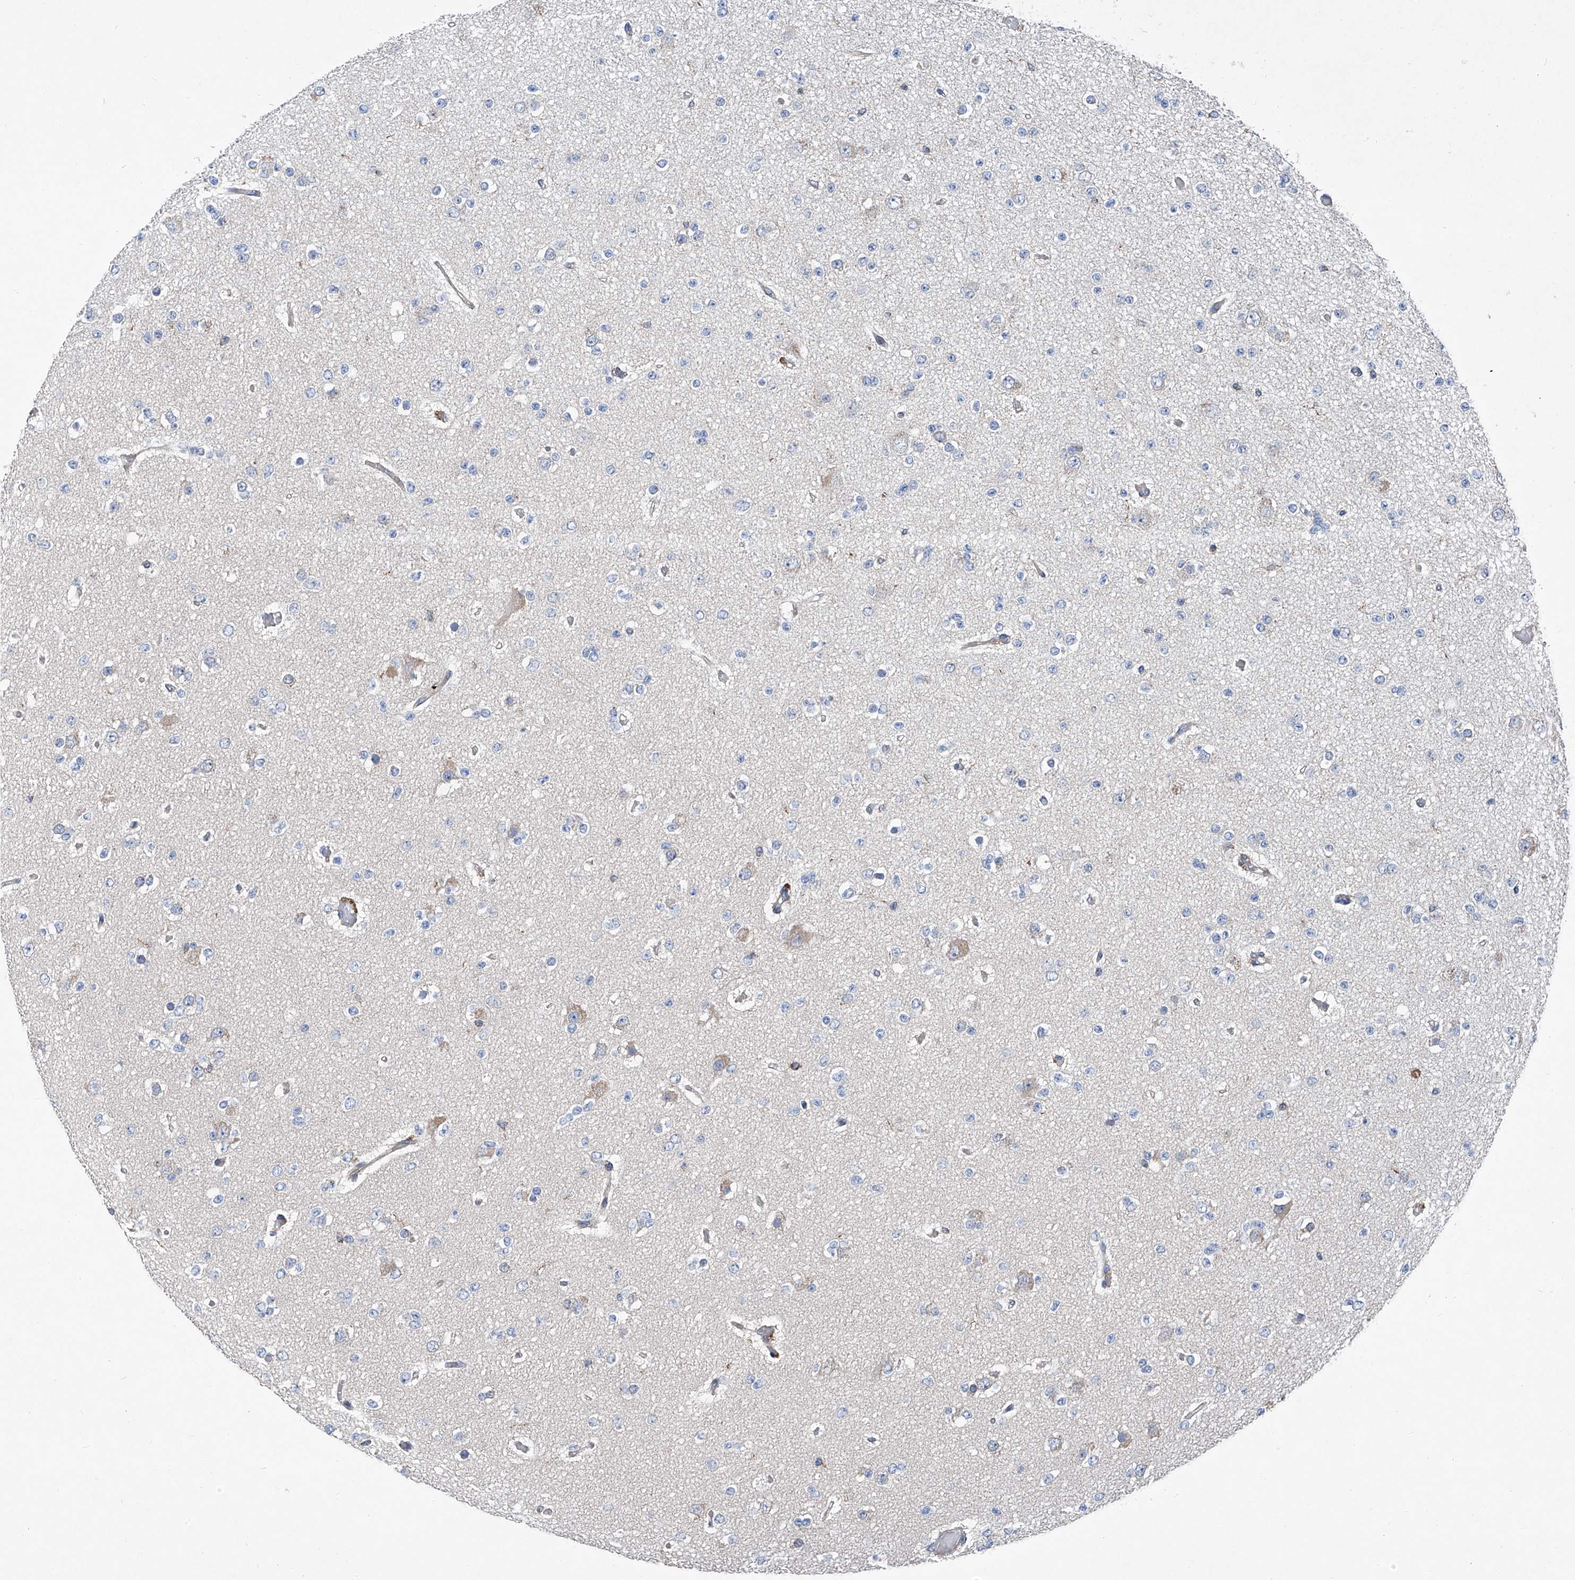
{"staining": {"intensity": "negative", "quantity": "none", "location": "none"}, "tissue": "glioma", "cell_type": "Tumor cells", "image_type": "cancer", "snomed": [{"axis": "morphology", "description": "Glioma, malignant, Low grade"}, {"axis": "topography", "description": "Brain"}], "caption": "High magnification brightfield microscopy of glioma stained with DAB (brown) and counterstained with hematoxylin (blue): tumor cells show no significant expression.", "gene": "TRIM38", "patient": {"sex": "female", "age": 22}}